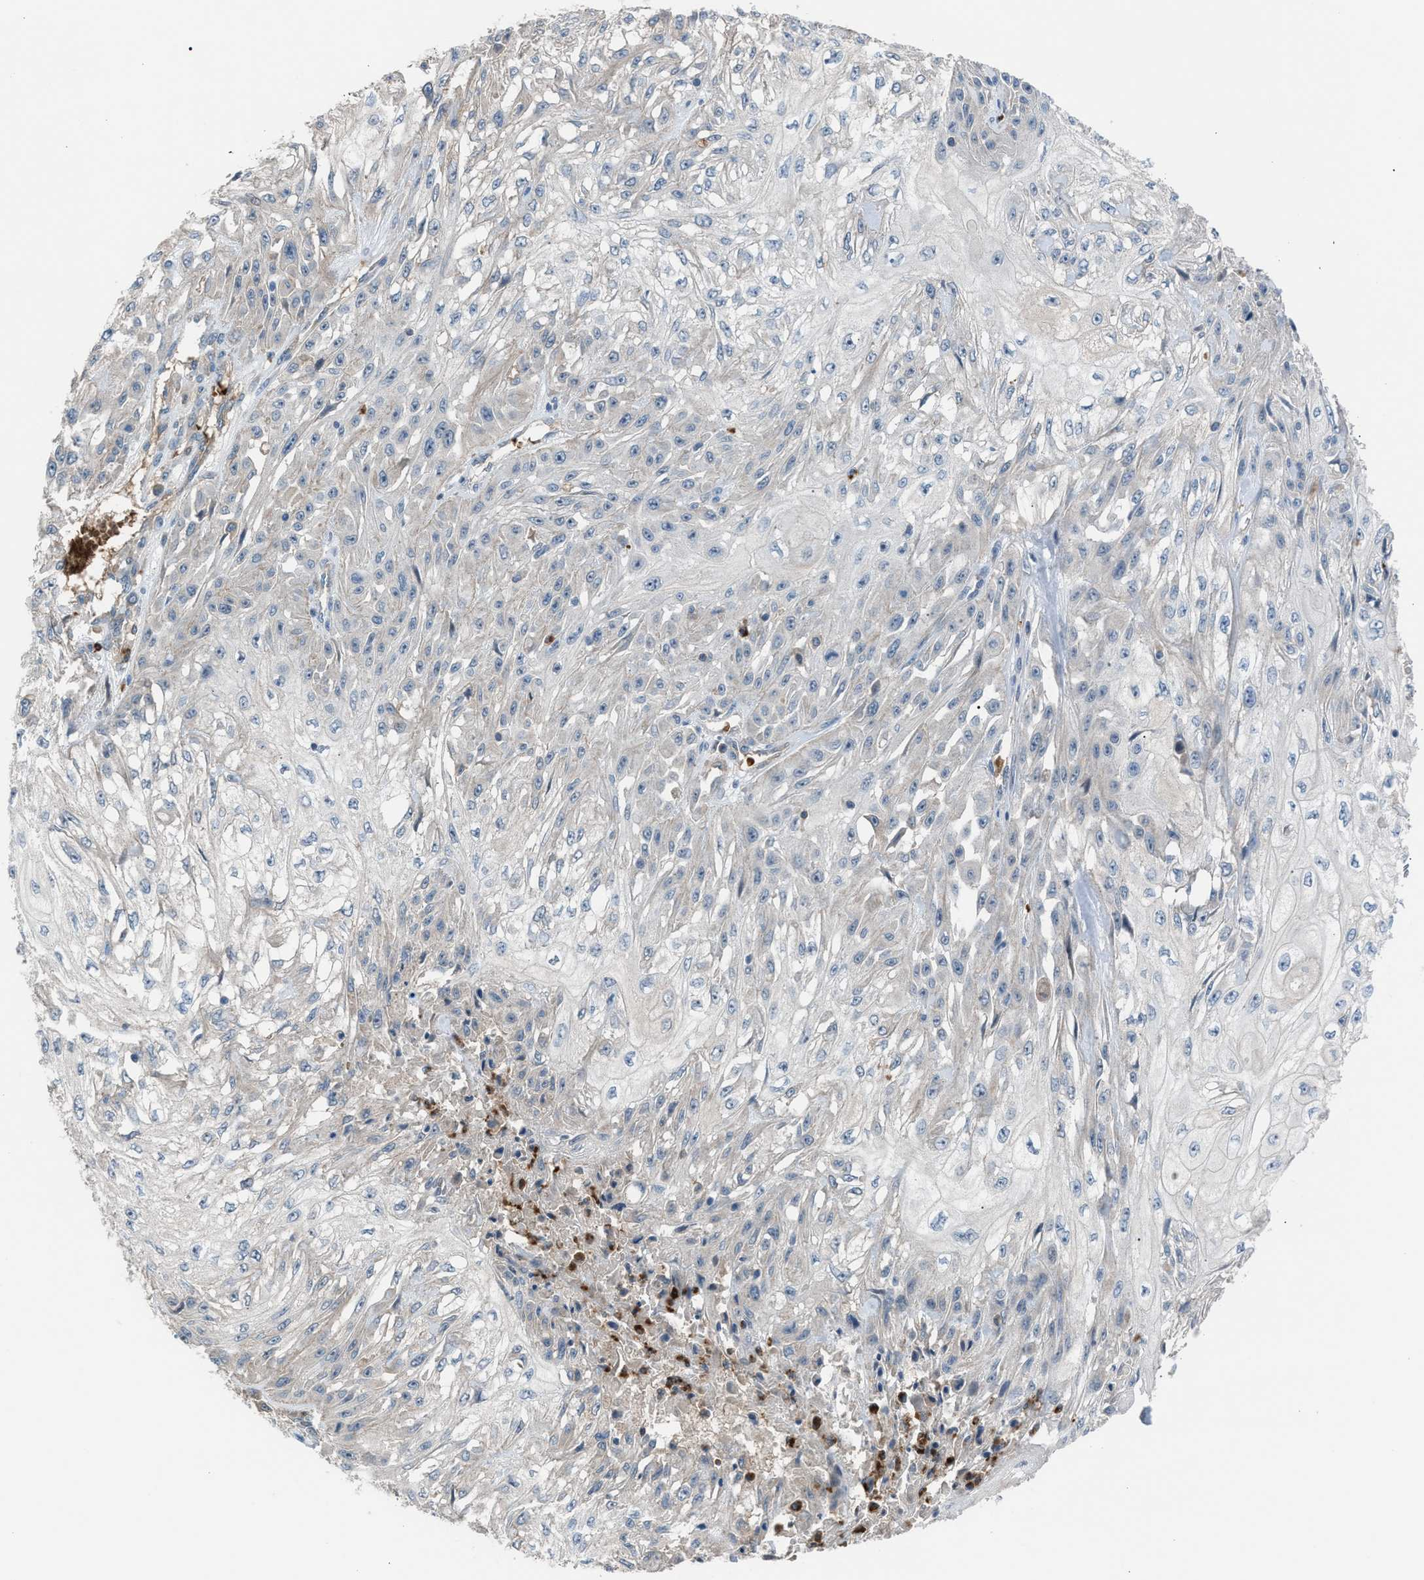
{"staining": {"intensity": "negative", "quantity": "none", "location": "none"}, "tissue": "skin cancer", "cell_type": "Tumor cells", "image_type": "cancer", "snomed": [{"axis": "morphology", "description": "Squamous cell carcinoma, NOS"}, {"axis": "morphology", "description": "Squamous cell carcinoma, metastatic, NOS"}, {"axis": "topography", "description": "Skin"}, {"axis": "topography", "description": "Lymph node"}], "caption": "This is a histopathology image of IHC staining of metastatic squamous cell carcinoma (skin), which shows no expression in tumor cells.", "gene": "CFAP77", "patient": {"sex": "male", "age": 75}}